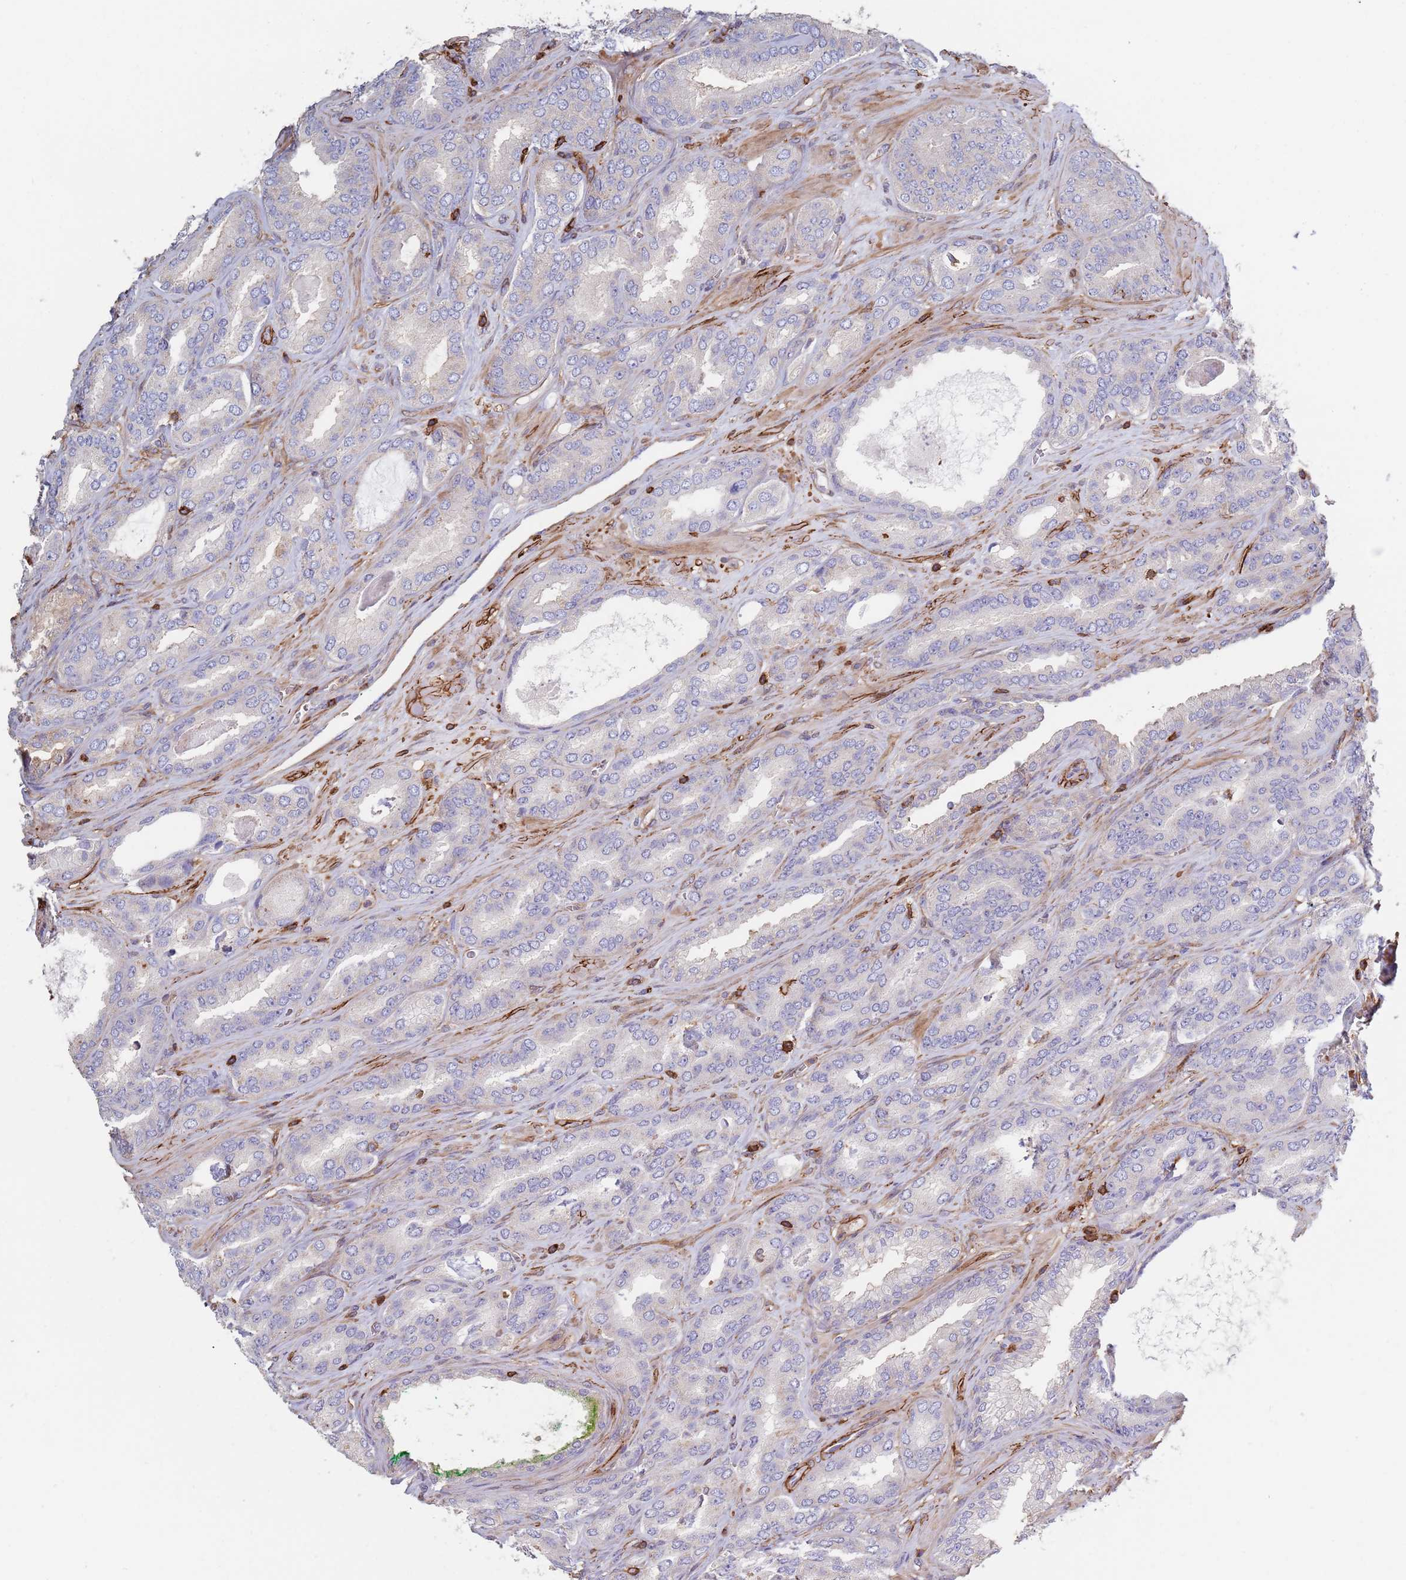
{"staining": {"intensity": "weak", "quantity": "<25%", "location": "cytoplasmic/membranous"}, "tissue": "prostate cancer", "cell_type": "Tumor cells", "image_type": "cancer", "snomed": [{"axis": "morphology", "description": "Adenocarcinoma, High grade"}, {"axis": "topography", "description": "Prostate"}], "caption": "Immunohistochemistry (IHC) of human prostate cancer displays no expression in tumor cells. (DAB (3,3'-diaminobenzidine) immunohistochemistry visualized using brightfield microscopy, high magnification).", "gene": "RNF144A", "patient": {"sex": "male", "age": 72}}